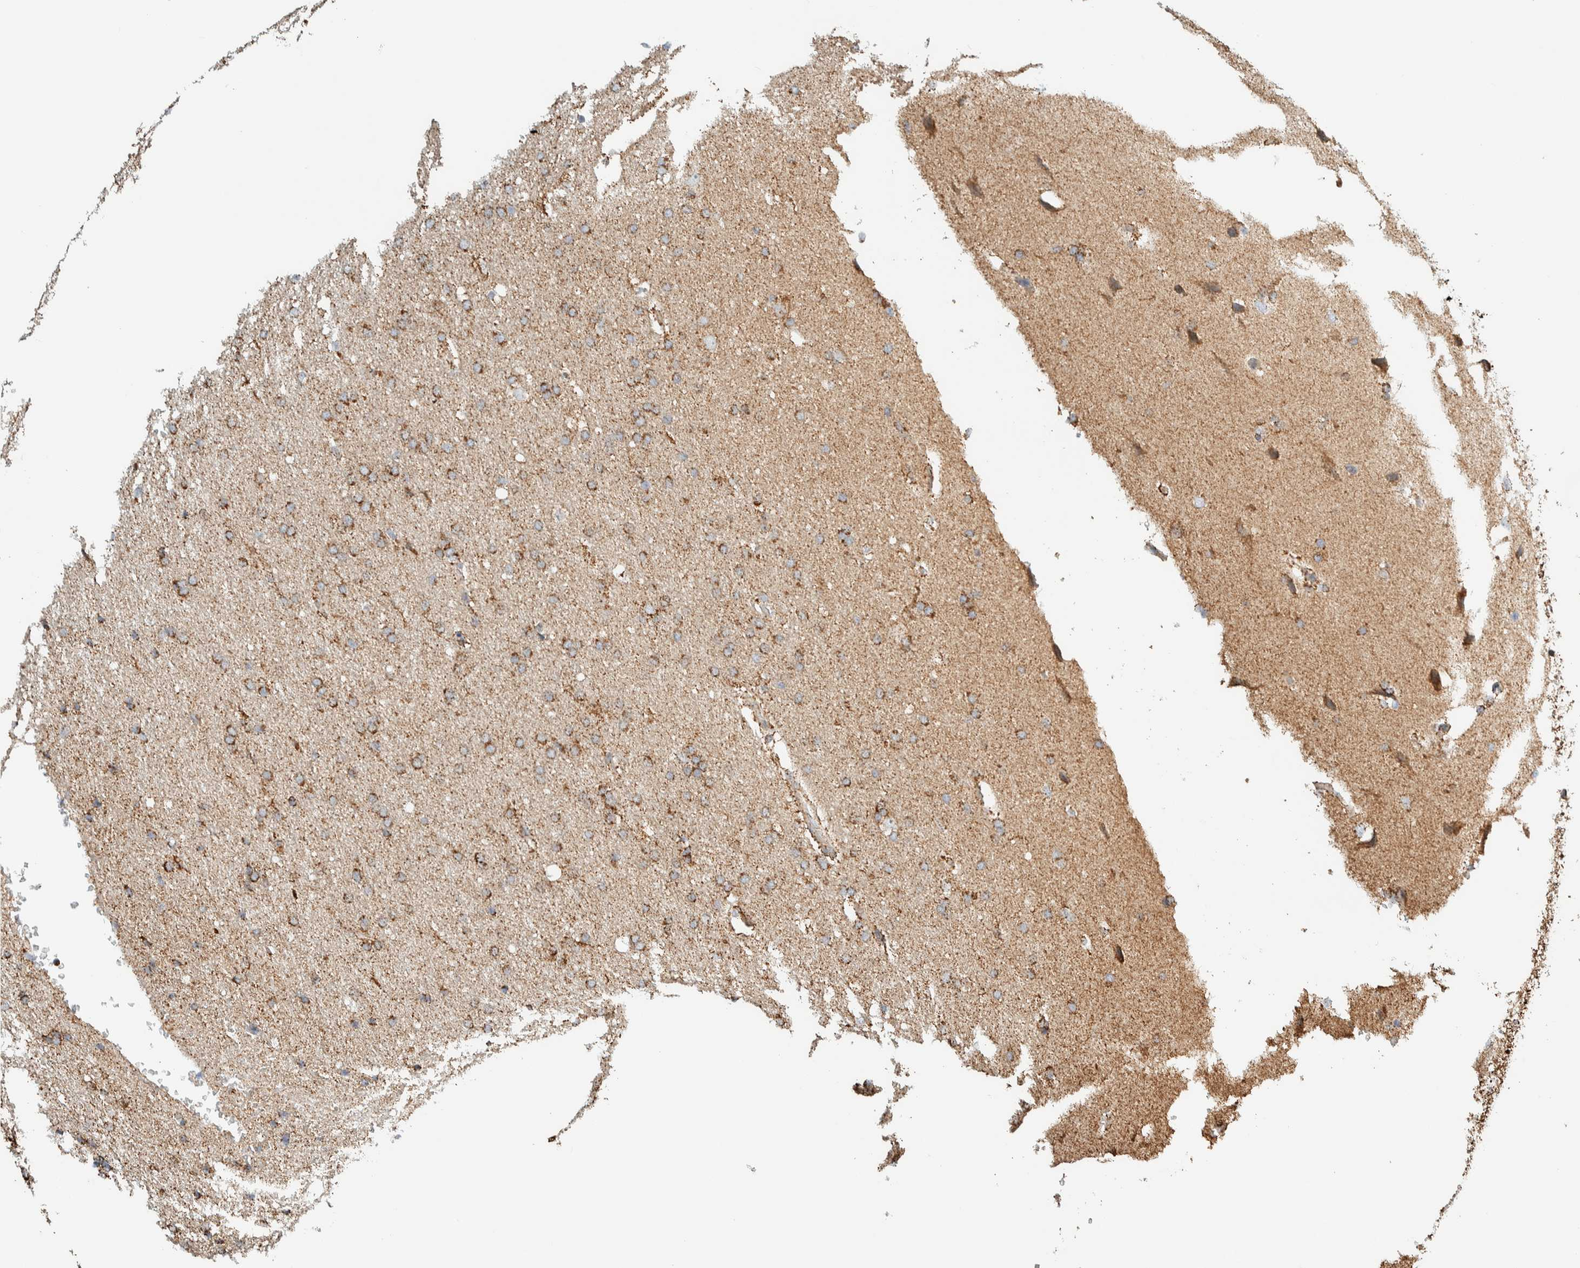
{"staining": {"intensity": "moderate", "quantity": ">75%", "location": "cytoplasmic/membranous"}, "tissue": "glioma", "cell_type": "Tumor cells", "image_type": "cancer", "snomed": [{"axis": "morphology", "description": "Glioma, malignant, Low grade"}, {"axis": "topography", "description": "Brain"}], "caption": "Protein staining of low-grade glioma (malignant) tissue demonstrates moderate cytoplasmic/membranous staining in about >75% of tumor cells. The protein is shown in brown color, while the nuclei are stained blue.", "gene": "ZNF454", "patient": {"sex": "female", "age": 37}}